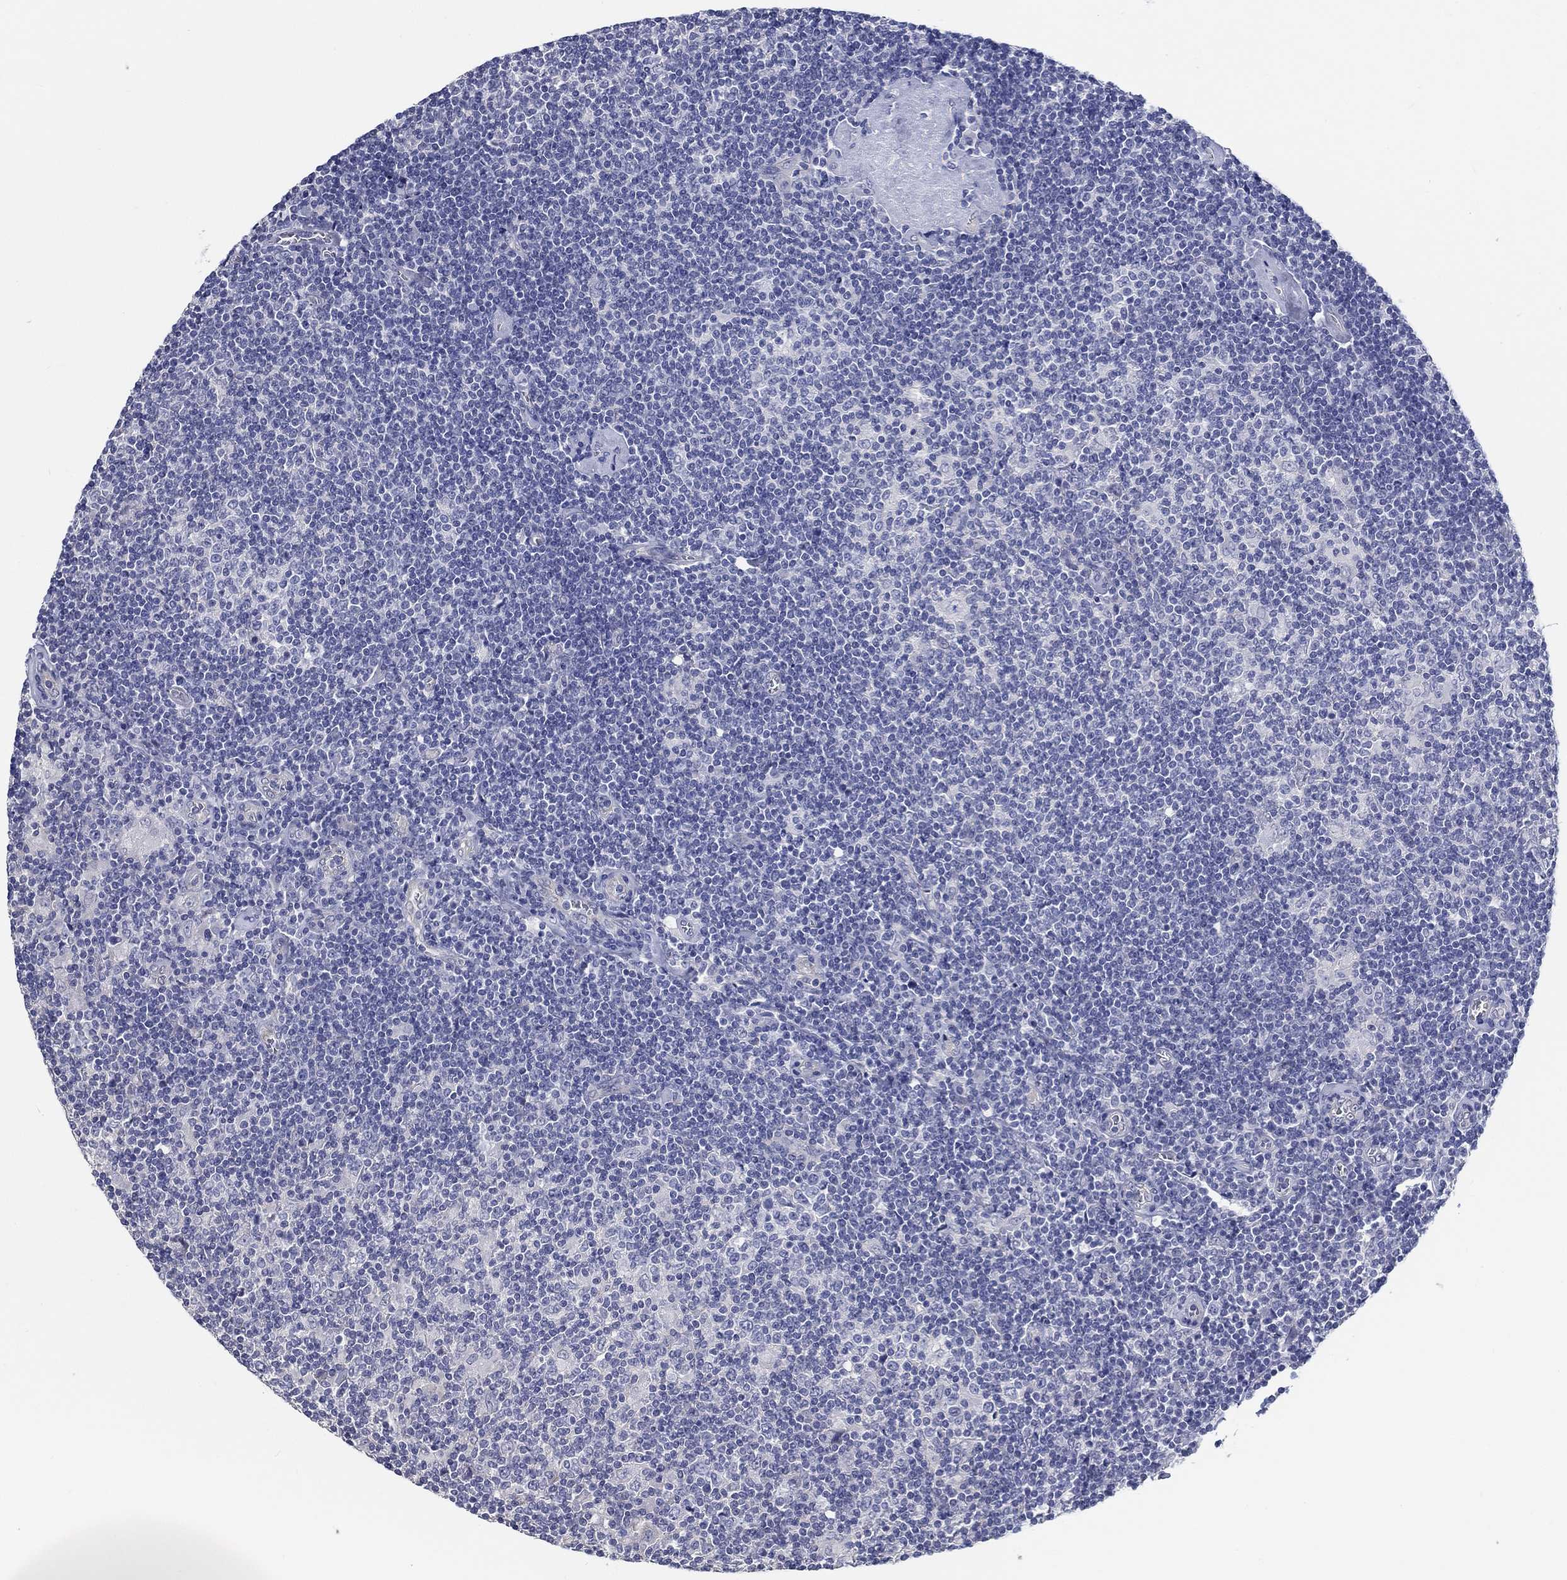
{"staining": {"intensity": "negative", "quantity": "none", "location": "none"}, "tissue": "lymphoma", "cell_type": "Tumor cells", "image_type": "cancer", "snomed": [{"axis": "morphology", "description": "Hodgkin's disease, NOS"}, {"axis": "topography", "description": "Lymph node"}], "caption": "Tumor cells show no significant protein expression in lymphoma.", "gene": "CRYGD", "patient": {"sex": "male", "age": 40}}